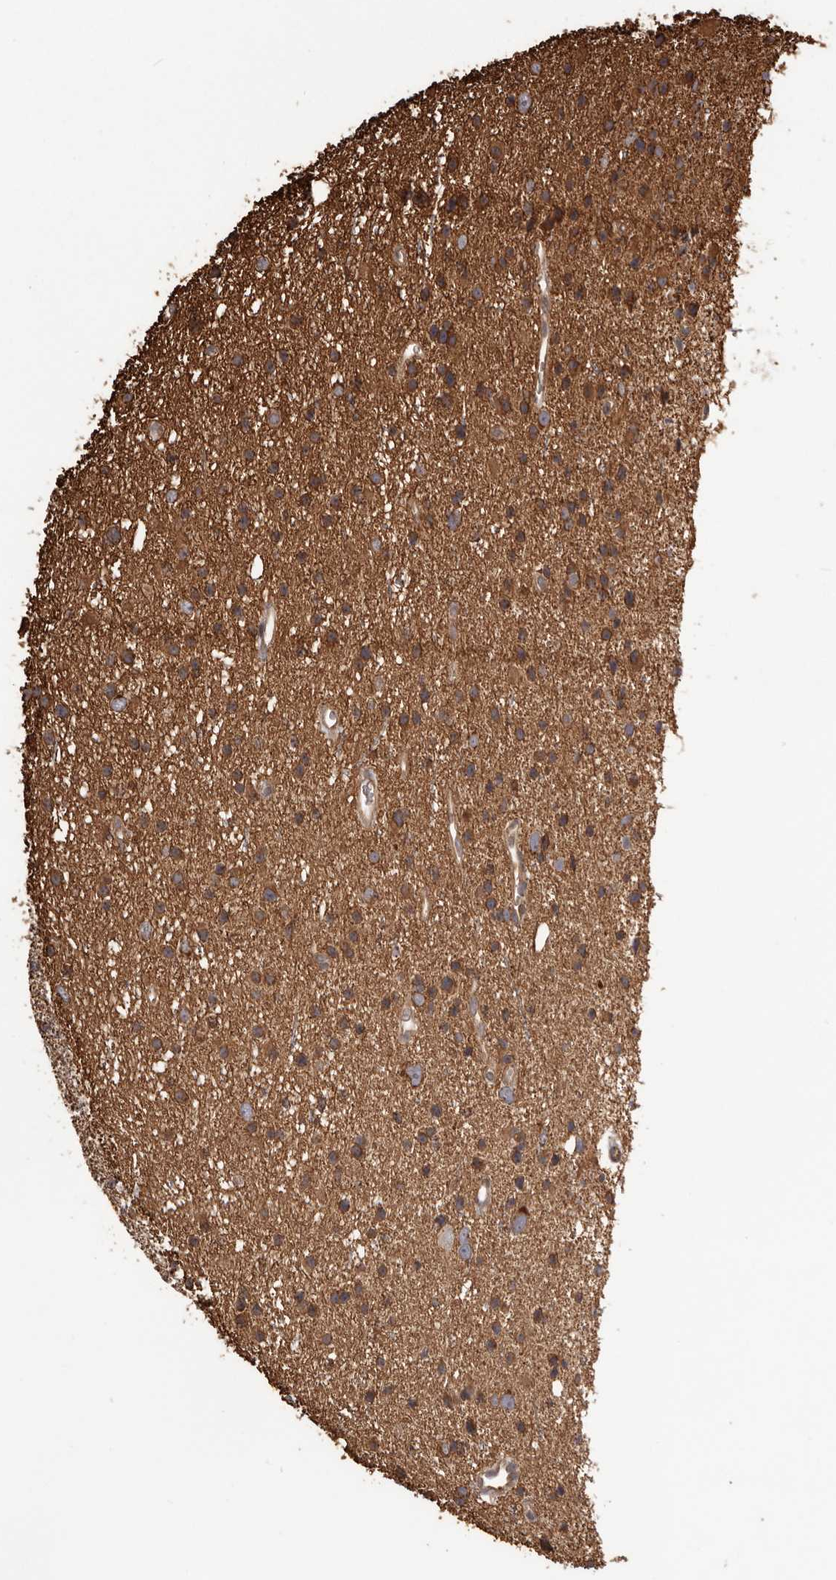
{"staining": {"intensity": "moderate", "quantity": ">75%", "location": "cytoplasmic/membranous"}, "tissue": "glioma", "cell_type": "Tumor cells", "image_type": "cancer", "snomed": [{"axis": "morphology", "description": "Glioma, malignant, Low grade"}, {"axis": "topography", "description": "Cerebral cortex"}], "caption": "Malignant glioma (low-grade) stained for a protein shows moderate cytoplasmic/membranous positivity in tumor cells.", "gene": "QRSL1", "patient": {"sex": "female", "age": 39}}